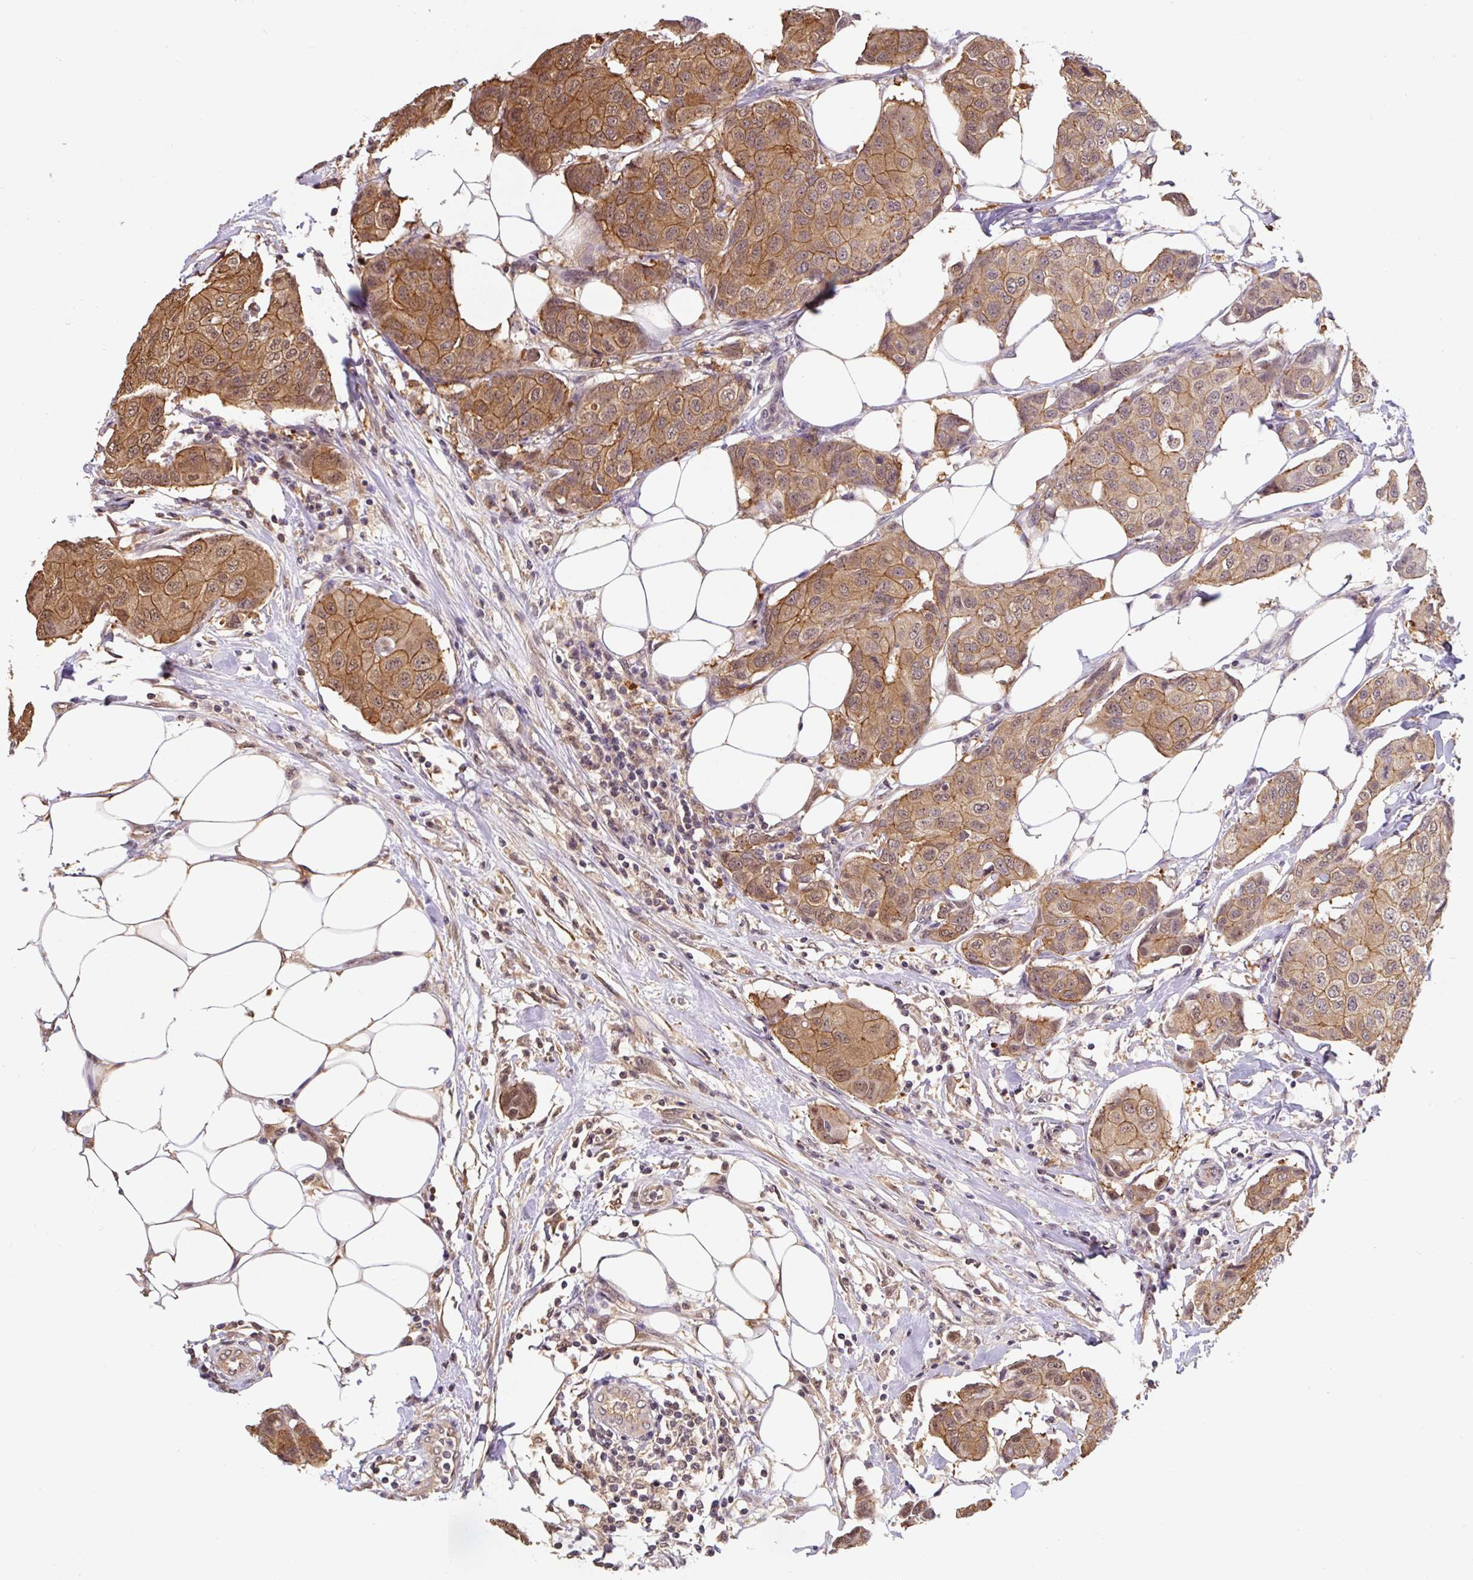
{"staining": {"intensity": "moderate", "quantity": ">75%", "location": "cytoplasmic/membranous,nuclear"}, "tissue": "breast cancer", "cell_type": "Tumor cells", "image_type": "cancer", "snomed": [{"axis": "morphology", "description": "Duct carcinoma"}, {"axis": "topography", "description": "Breast"}, {"axis": "topography", "description": "Lymph node"}], "caption": "Immunohistochemistry image of neoplastic tissue: human intraductal carcinoma (breast) stained using immunohistochemistry (IHC) exhibits medium levels of moderate protein expression localized specifically in the cytoplasmic/membranous and nuclear of tumor cells, appearing as a cytoplasmic/membranous and nuclear brown color.", "gene": "ST13", "patient": {"sex": "female", "age": 80}}